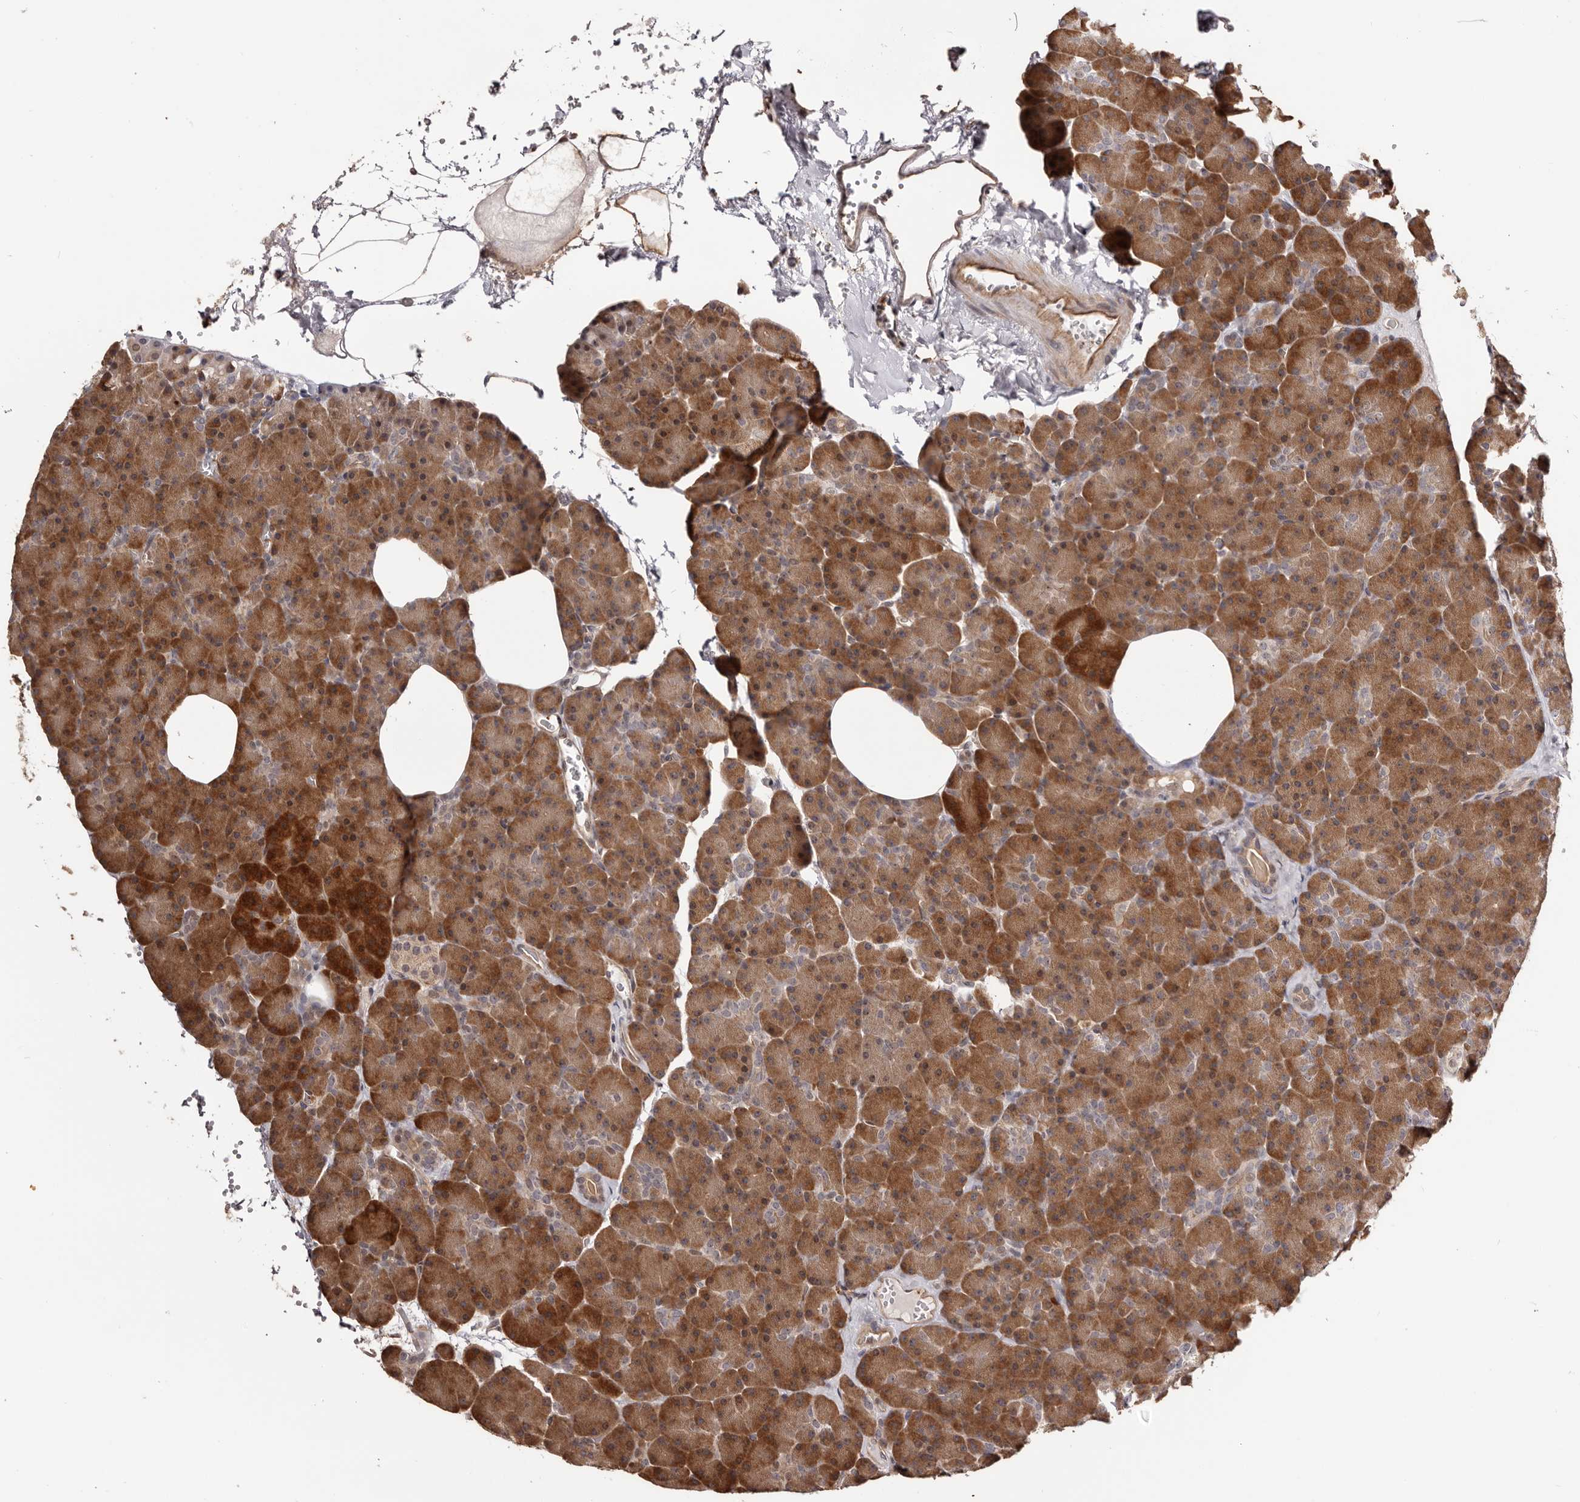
{"staining": {"intensity": "strong", "quantity": ">75%", "location": "cytoplasmic/membranous"}, "tissue": "pancreas", "cell_type": "Exocrine glandular cells", "image_type": "normal", "snomed": [{"axis": "morphology", "description": "Normal tissue, NOS"}, {"axis": "morphology", "description": "Carcinoid, malignant, NOS"}, {"axis": "topography", "description": "Pancreas"}], "caption": "Benign pancreas was stained to show a protein in brown. There is high levels of strong cytoplasmic/membranous staining in approximately >75% of exocrine glandular cells. The protein of interest is stained brown, and the nuclei are stained in blue (DAB IHC with brightfield microscopy, high magnification).", "gene": "NOL12", "patient": {"sex": "female", "age": 35}}